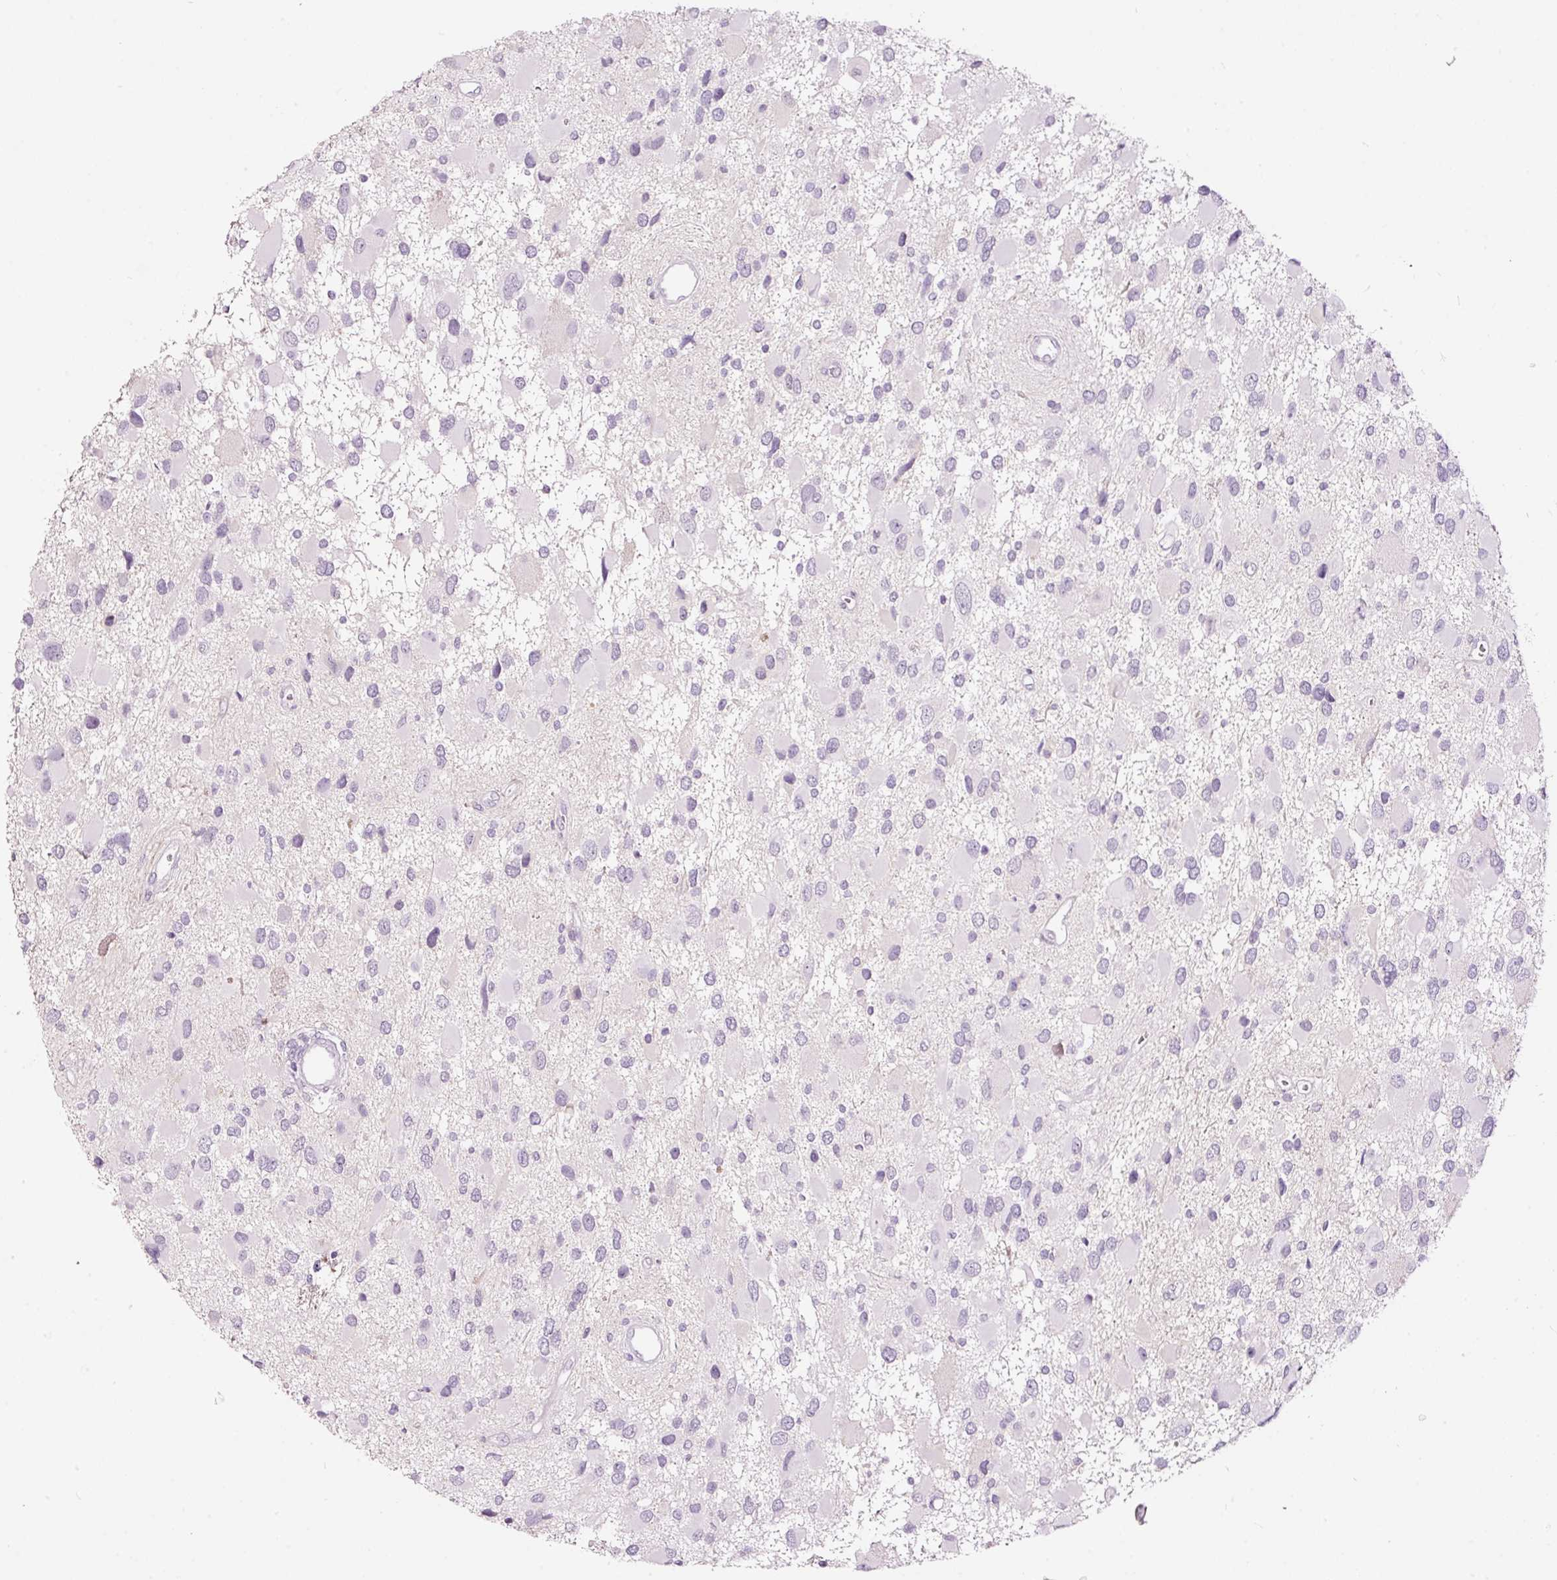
{"staining": {"intensity": "negative", "quantity": "none", "location": "none"}, "tissue": "glioma", "cell_type": "Tumor cells", "image_type": "cancer", "snomed": [{"axis": "morphology", "description": "Glioma, malignant, High grade"}, {"axis": "topography", "description": "Brain"}], "caption": "This is an IHC photomicrograph of malignant glioma (high-grade). There is no expression in tumor cells.", "gene": "LAMP3", "patient": {"sex": "male", "age": 53}}